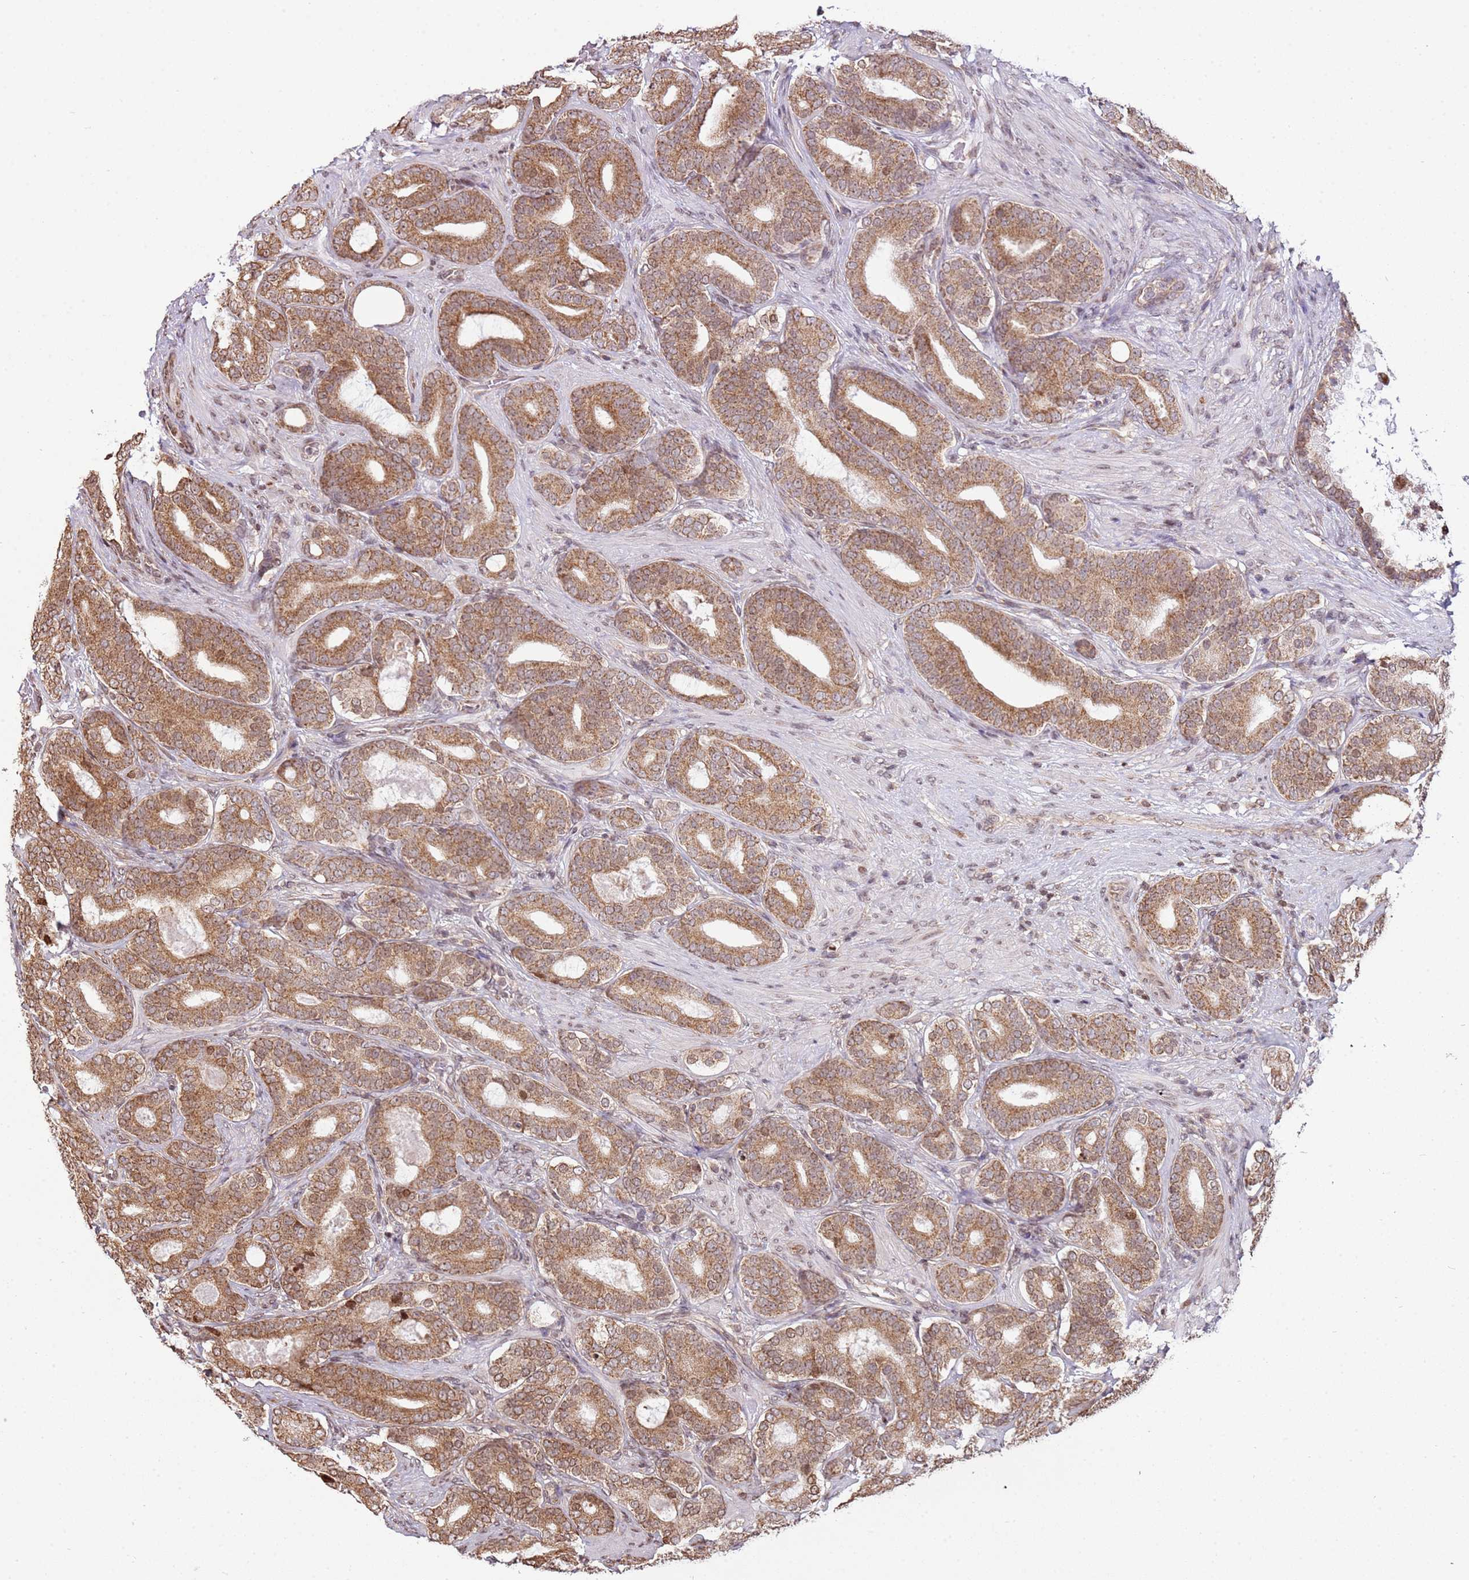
{"staining": {"intensity": "moderate", "quantity": ">75%", "location": "cytoplasmic/membranous"}, "tissue": "prostate cancer", "cell_type": "Tumor cells", "image_type": "cancer", "snomed": [{"axis": "morphology", "description": "Adenocarcinoma, High grade"}, {"axis": "topography", "description": "Prostate"}], "caption": "This histopathology image reveals immunohistochemistry staining of prostate cancer, with medium moderate cytoplasmic/membranous expression in approximately >75% of tumor cells.", "gene": "SCAF1", "patient": {"sex": "male", "age": 60}}